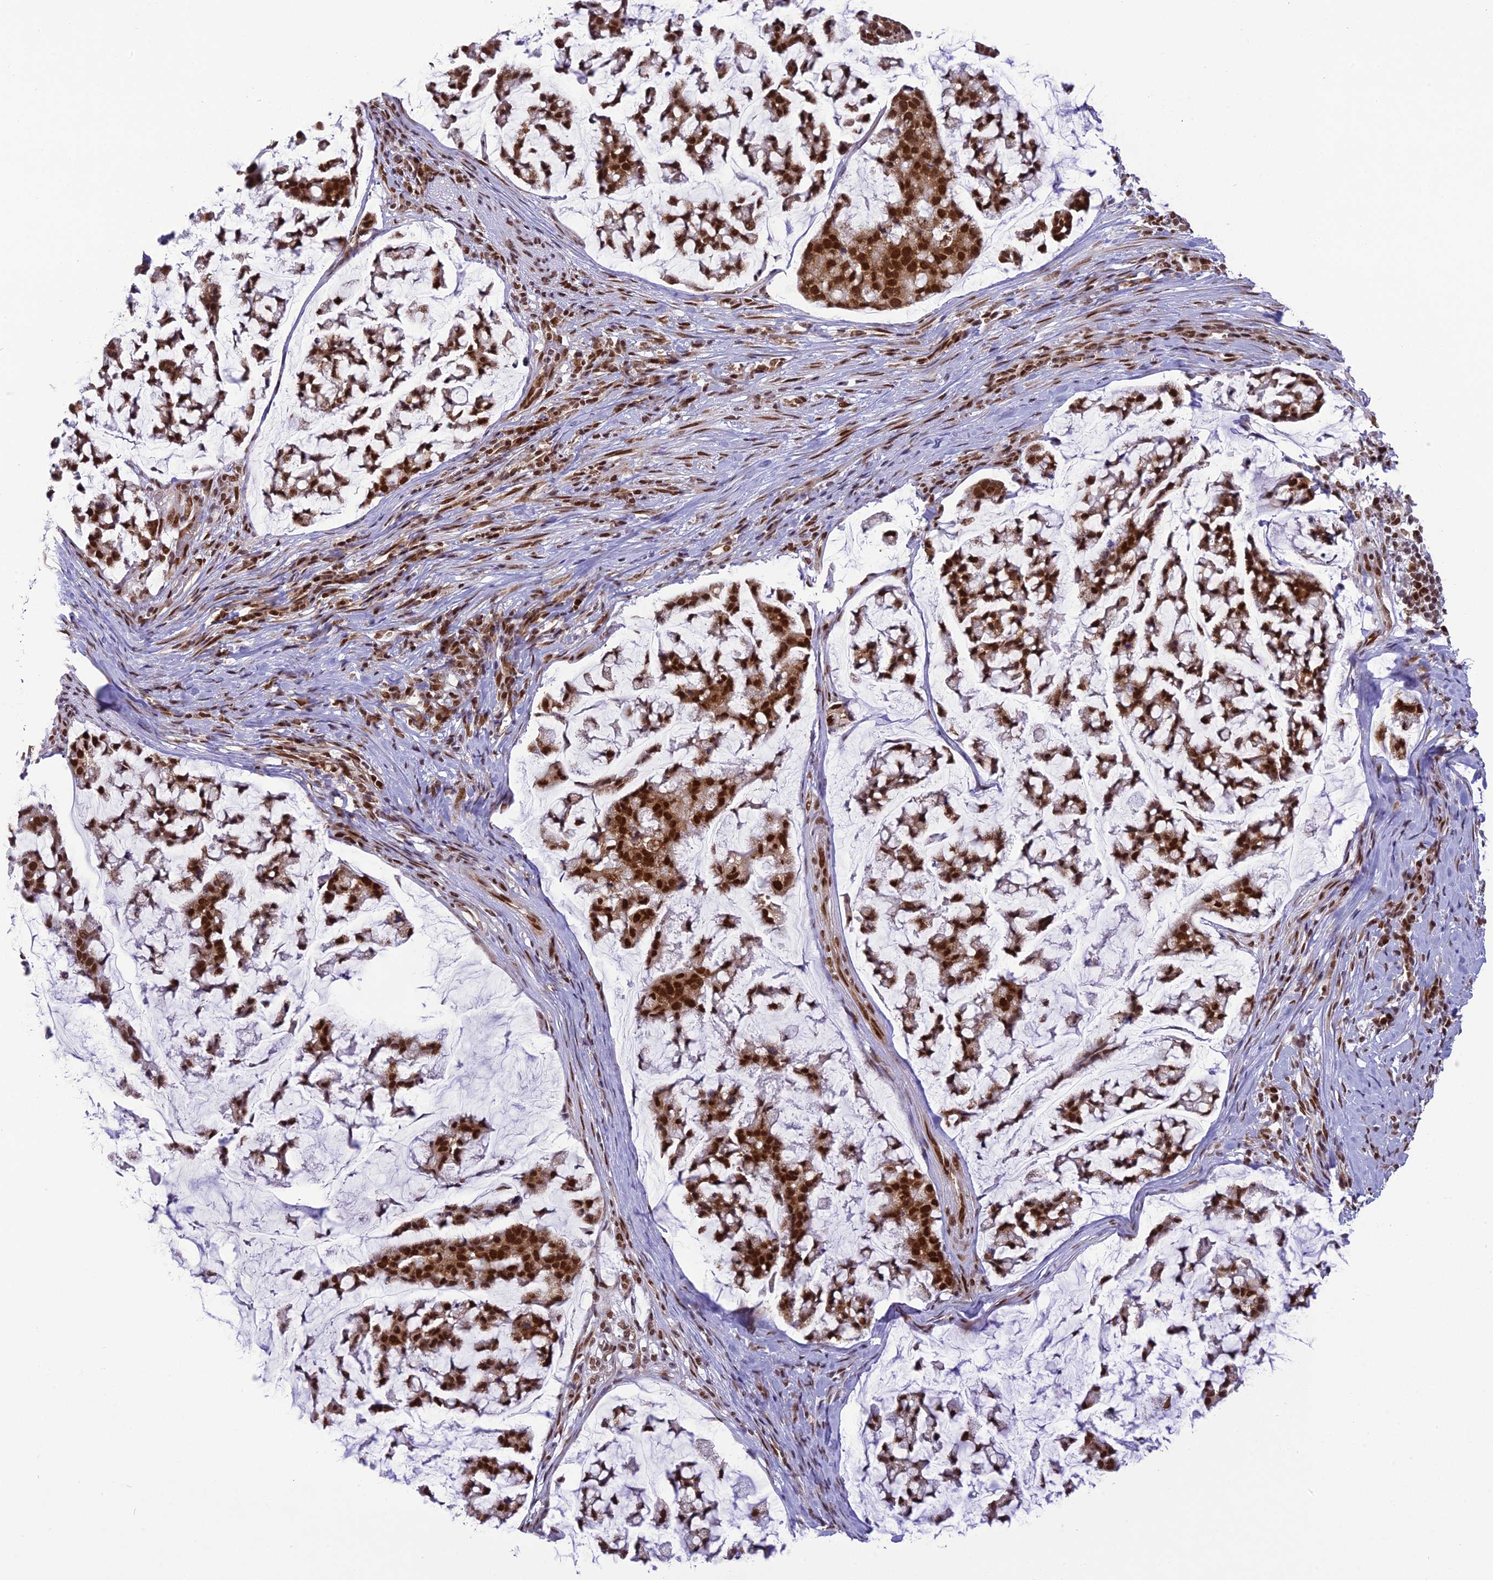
{"staining": {"intensity": "strong", "quantity": ">75%", "location": "nuclear"}, "tissue": "stomach cancer", "cell_type": "Tumor cells", "image_type": "cancer", "snomed": [{"axis": "morphology", "description": "Adenocarcinoma, NOS"}, {"axis": "topography", "description": "Stomach, lower"}], "caption": "A high-resolution micrograph shows immunohistochemistry staining of stomach adenocarcinoma, which exhibits strong nuclear staining in approximately >75% of tumor cells.", "gene": "DDX1", "patient": {"sex": "male", "age": 67}}